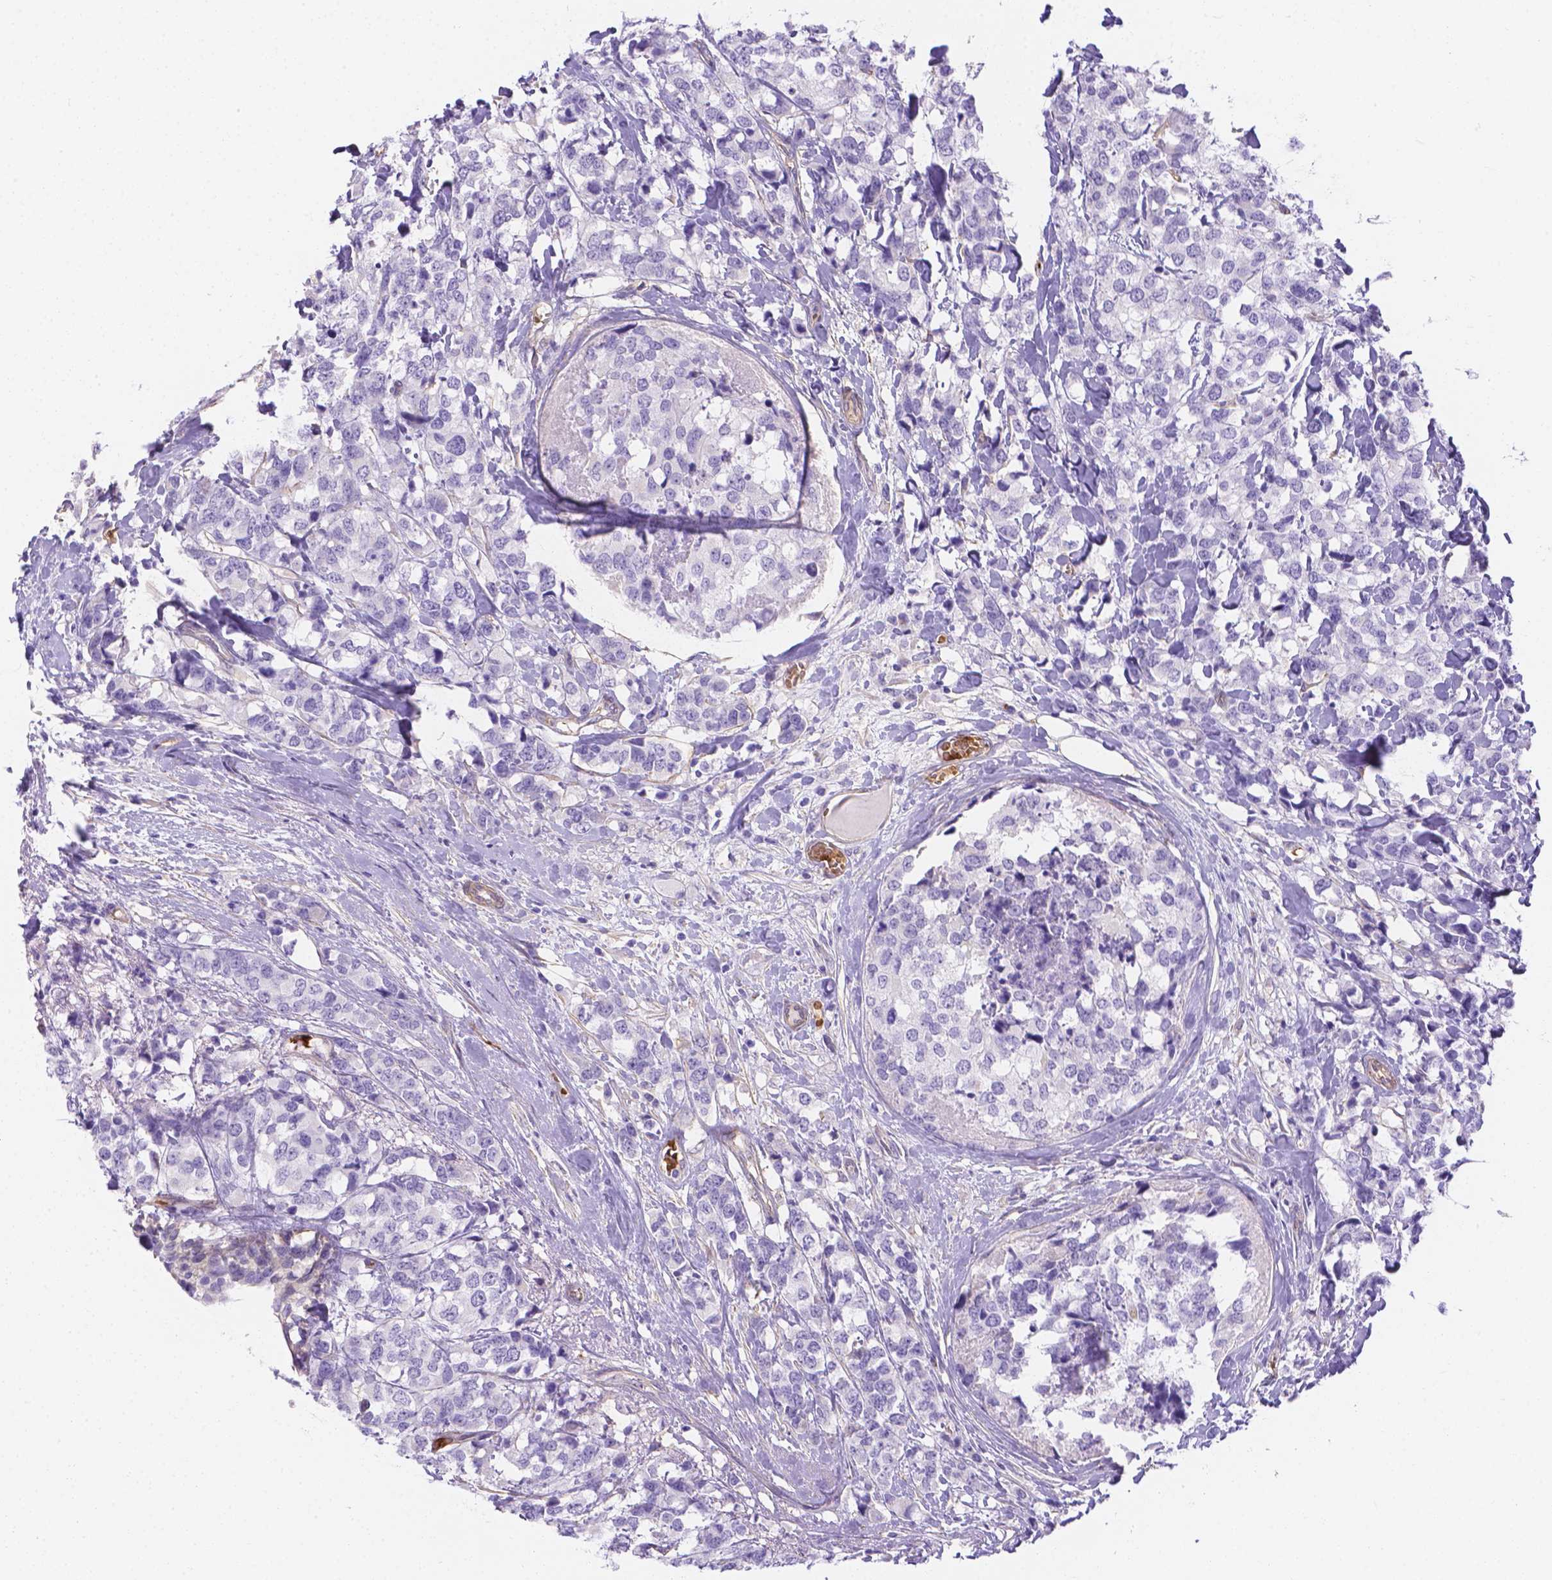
{"staining": {"intensity": "negative", "quantity": "none", "location": "none"}, "tissue": "breast cancer", "cell_type": "Tumor cells", "image_type": "cancer", "snomed": [{"axis": "morphology", "description": "Lobular carcinoma"}, {"axis": "topography", "description": "Breast"}], "caption": "The photomicrograph demonstrates no significant positivity in tumor cells of breast cancer.", "gene": "SLC40A1", "patient": {"sex": "female", "age": 59}}